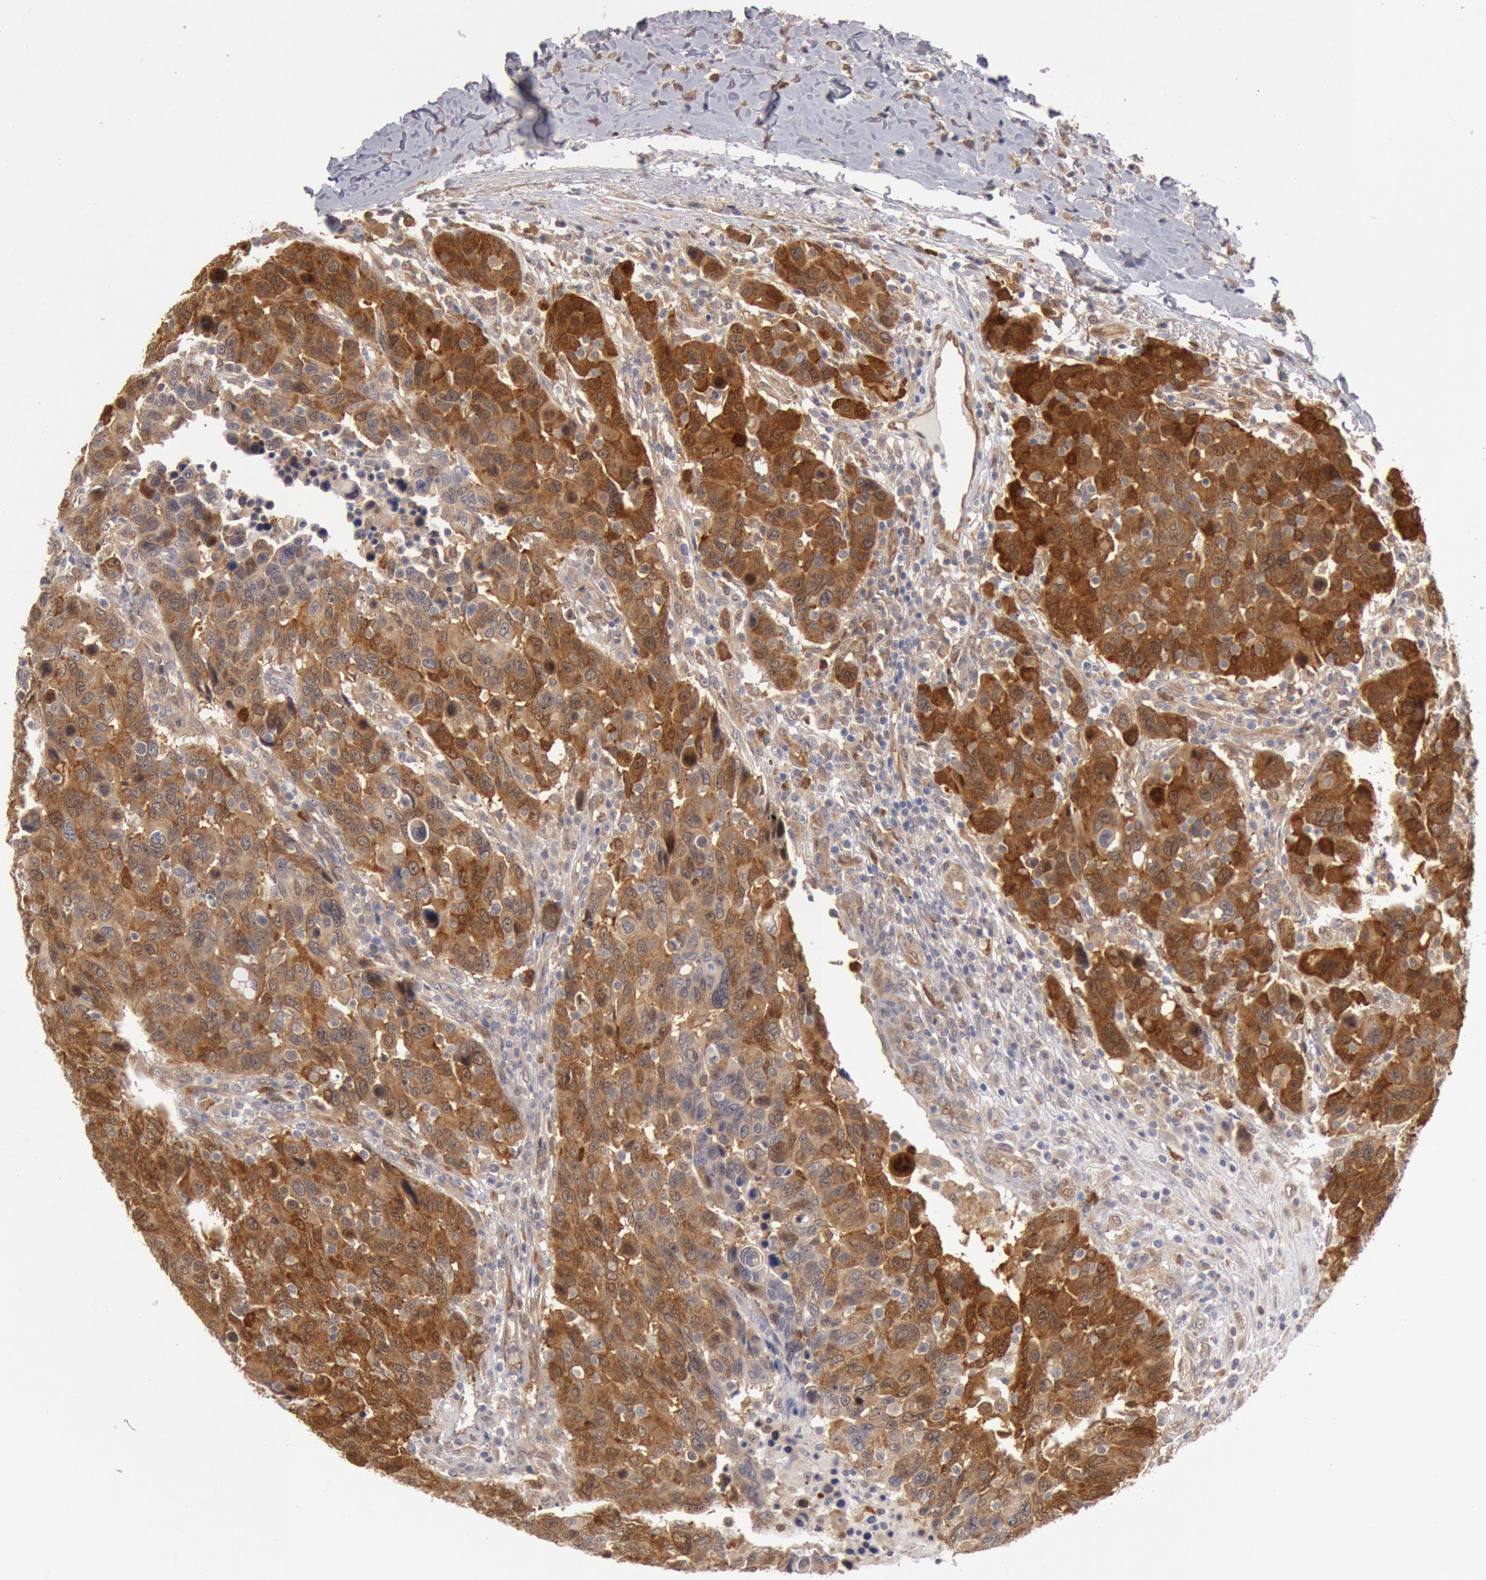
{"staining": {"intensity": "moderate", "quantity": ">75%", "location": "cytoplasmic/membranous"}, "tissue": "breast cancer", "cell_type": "Tumor cells", "image_type": "cancer", "snomed": [{"axis": "morphology", "description": "Duct carcinoma"}, {"axis": "topography", "description": "Breast"}], "caption": "Protein expression analysis of breast cancer (intraductal carcinoma) exhibits moderate cytoplasmic/membranous expression in approximately >75% of tumor cells. (brown staining indicates protein expression, while blue staining denotes nuclei).", "gene": "DNAJA1", "patient": {"sex": "female", "age": 37}}